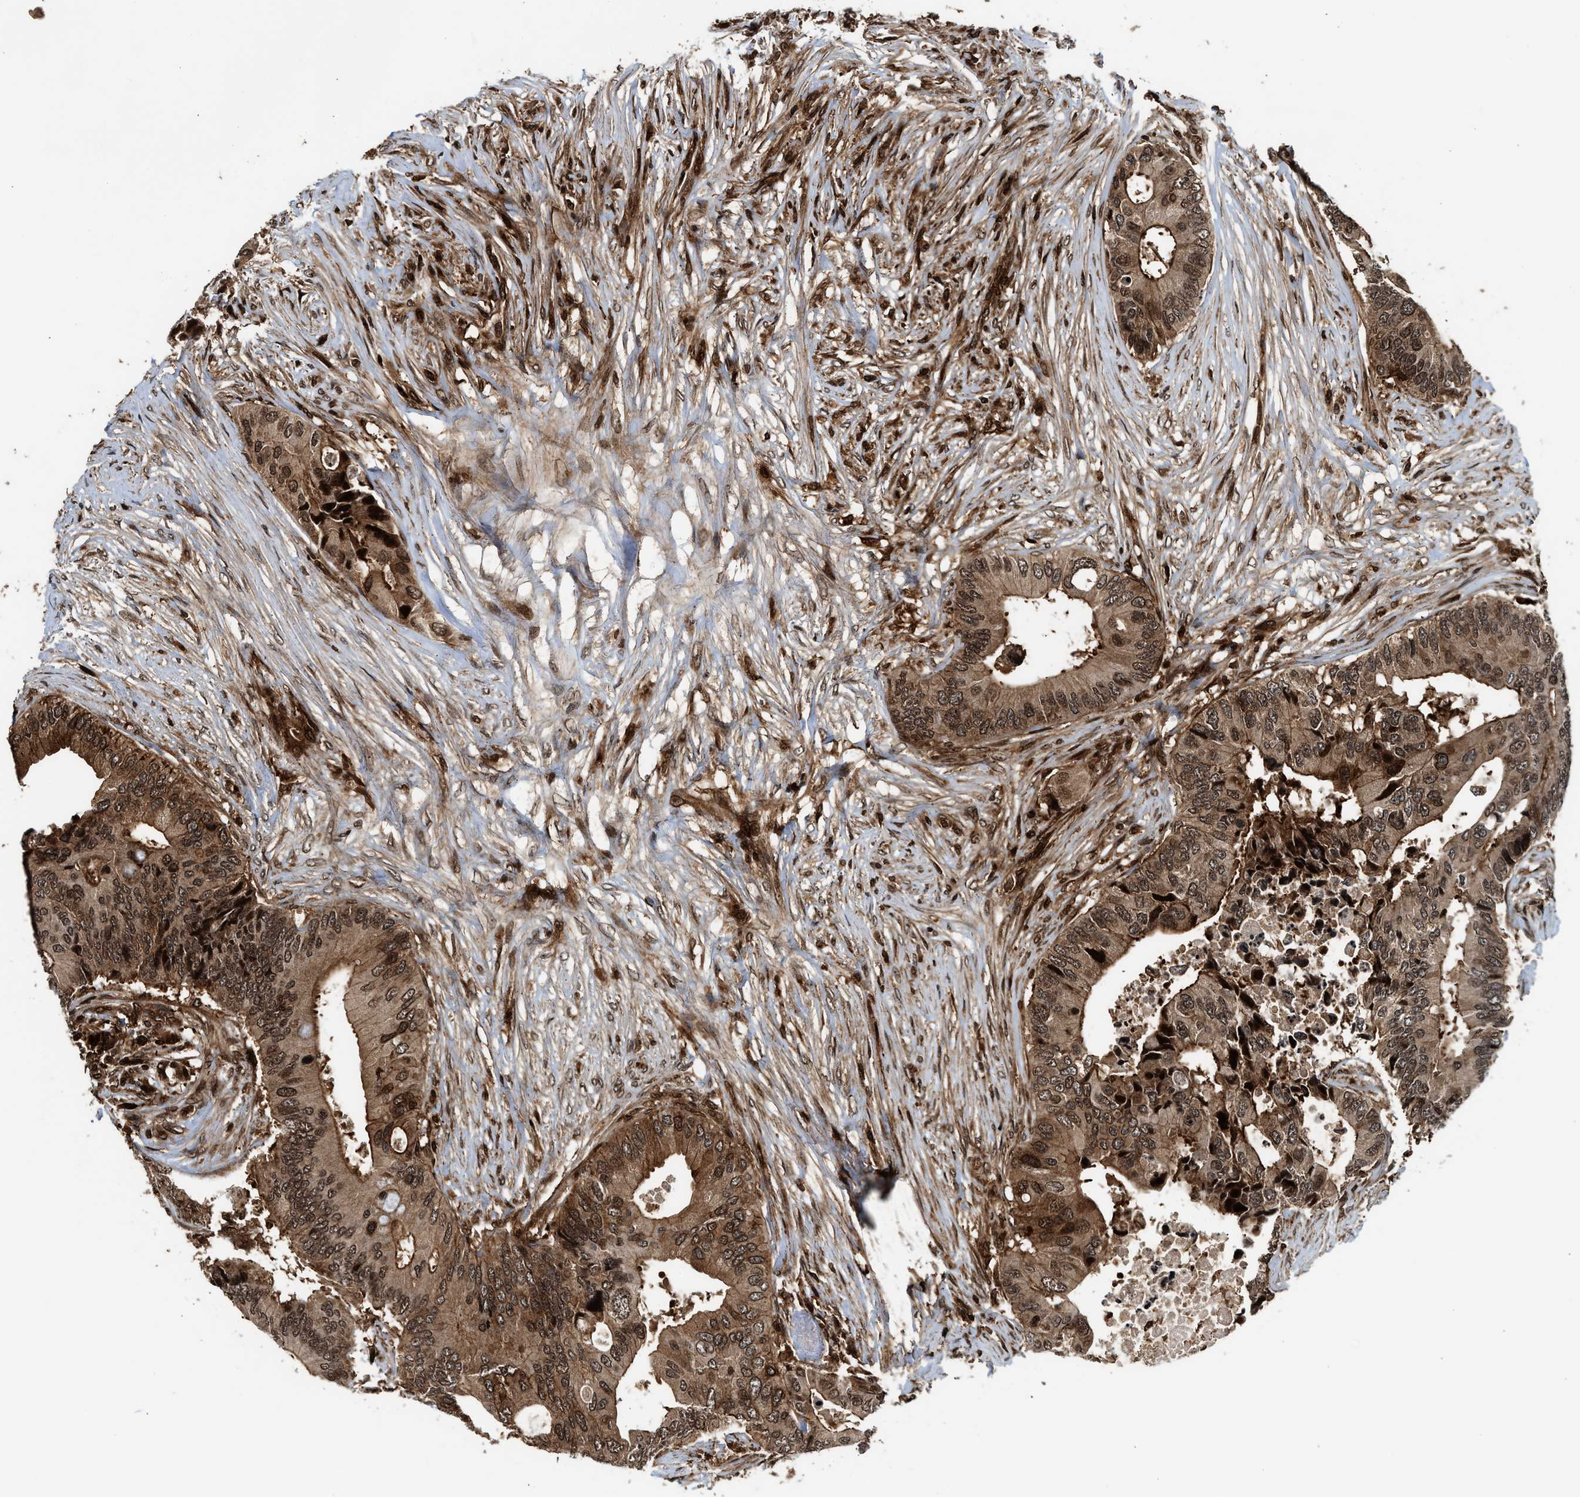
{"staining": {"intensity": "strong", "quantity": ">75%", "location": "cytoplasmic/membranous,nuclear"}, "tissue": "colorectal cancer", "cell_type": "Tumor cells", "image_type": "cancer", "snomed": [{"axis": "morphology", "description": "Adenocarcinoma, NOS"}, {"axis": "topography", "description": "Colon"}], "caption": "Strong cytoplasmic/membranous and nuclear protein staining is present in about >75% of tumor cells in colorectal cancer (adenocarcinoma). The staining is performed using DAB brown chromogen to label protein expression. The nuclei are counter-stained blue using hematoxylin.", "gene": "MDM2", "patient": {"sex": "male", "age": 71}}